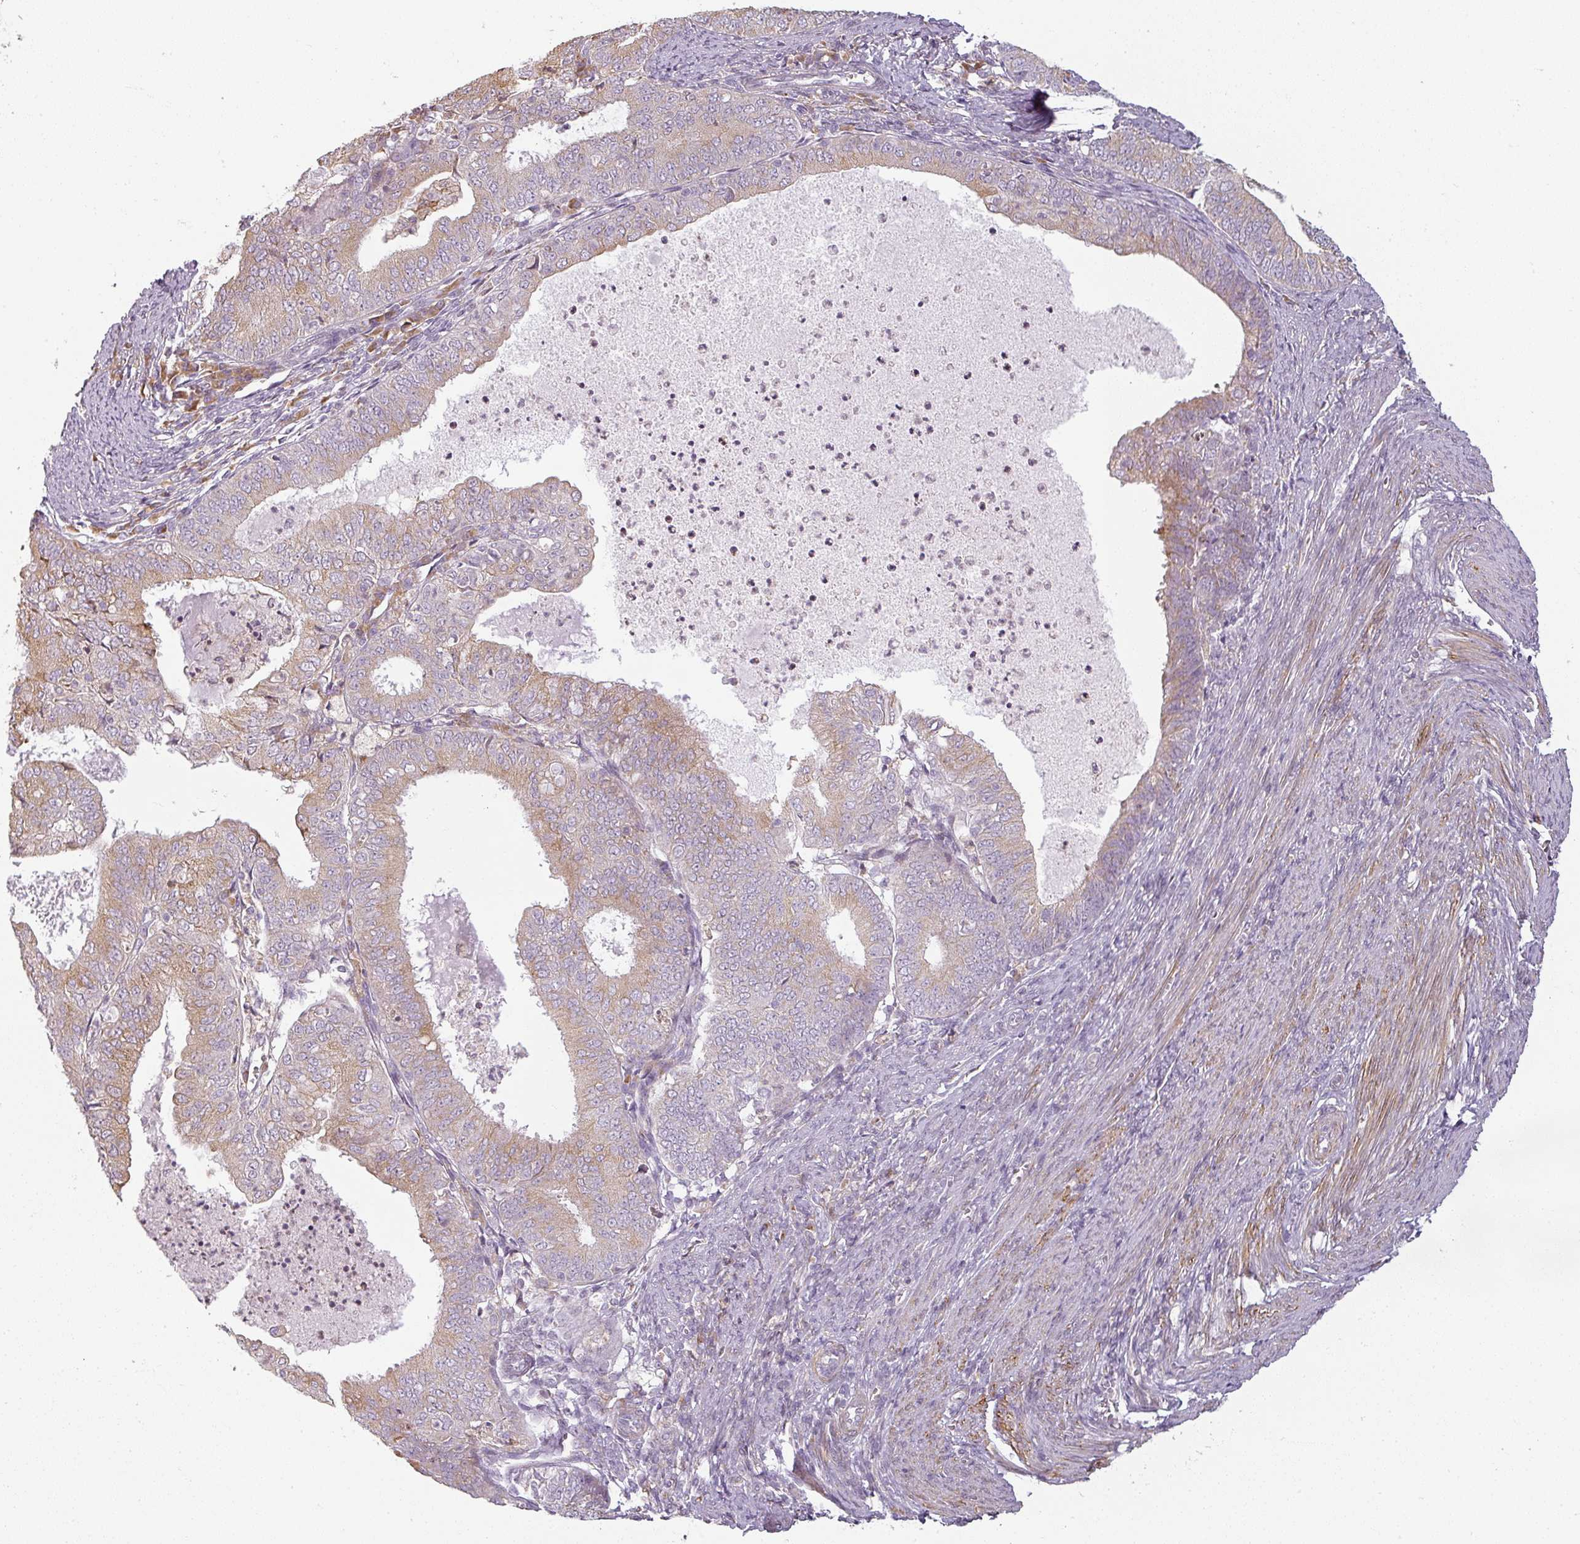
{"staining": {"intensity": "weak", "quantity": "25%-75%", "location": "cytoplasmic/membranous"}, "tissue": "endometrial cancer", "cell_type": "Tumor cells", "image_type": "cancer", "snomed": [{"axis": "morphology", "description": "Adenocarcinoma, NOS"}, {"axis": "topography", "description": "Endometrium"}], "caption": "This is a histology image of immunohistochemistry (IHC) staining of endometrial cancer, which shows weak staining in the cytoplasmic/membranous of tumor cells.", "gene": "CCDC144A", "patient": {"sex": "female", "age": 57}}